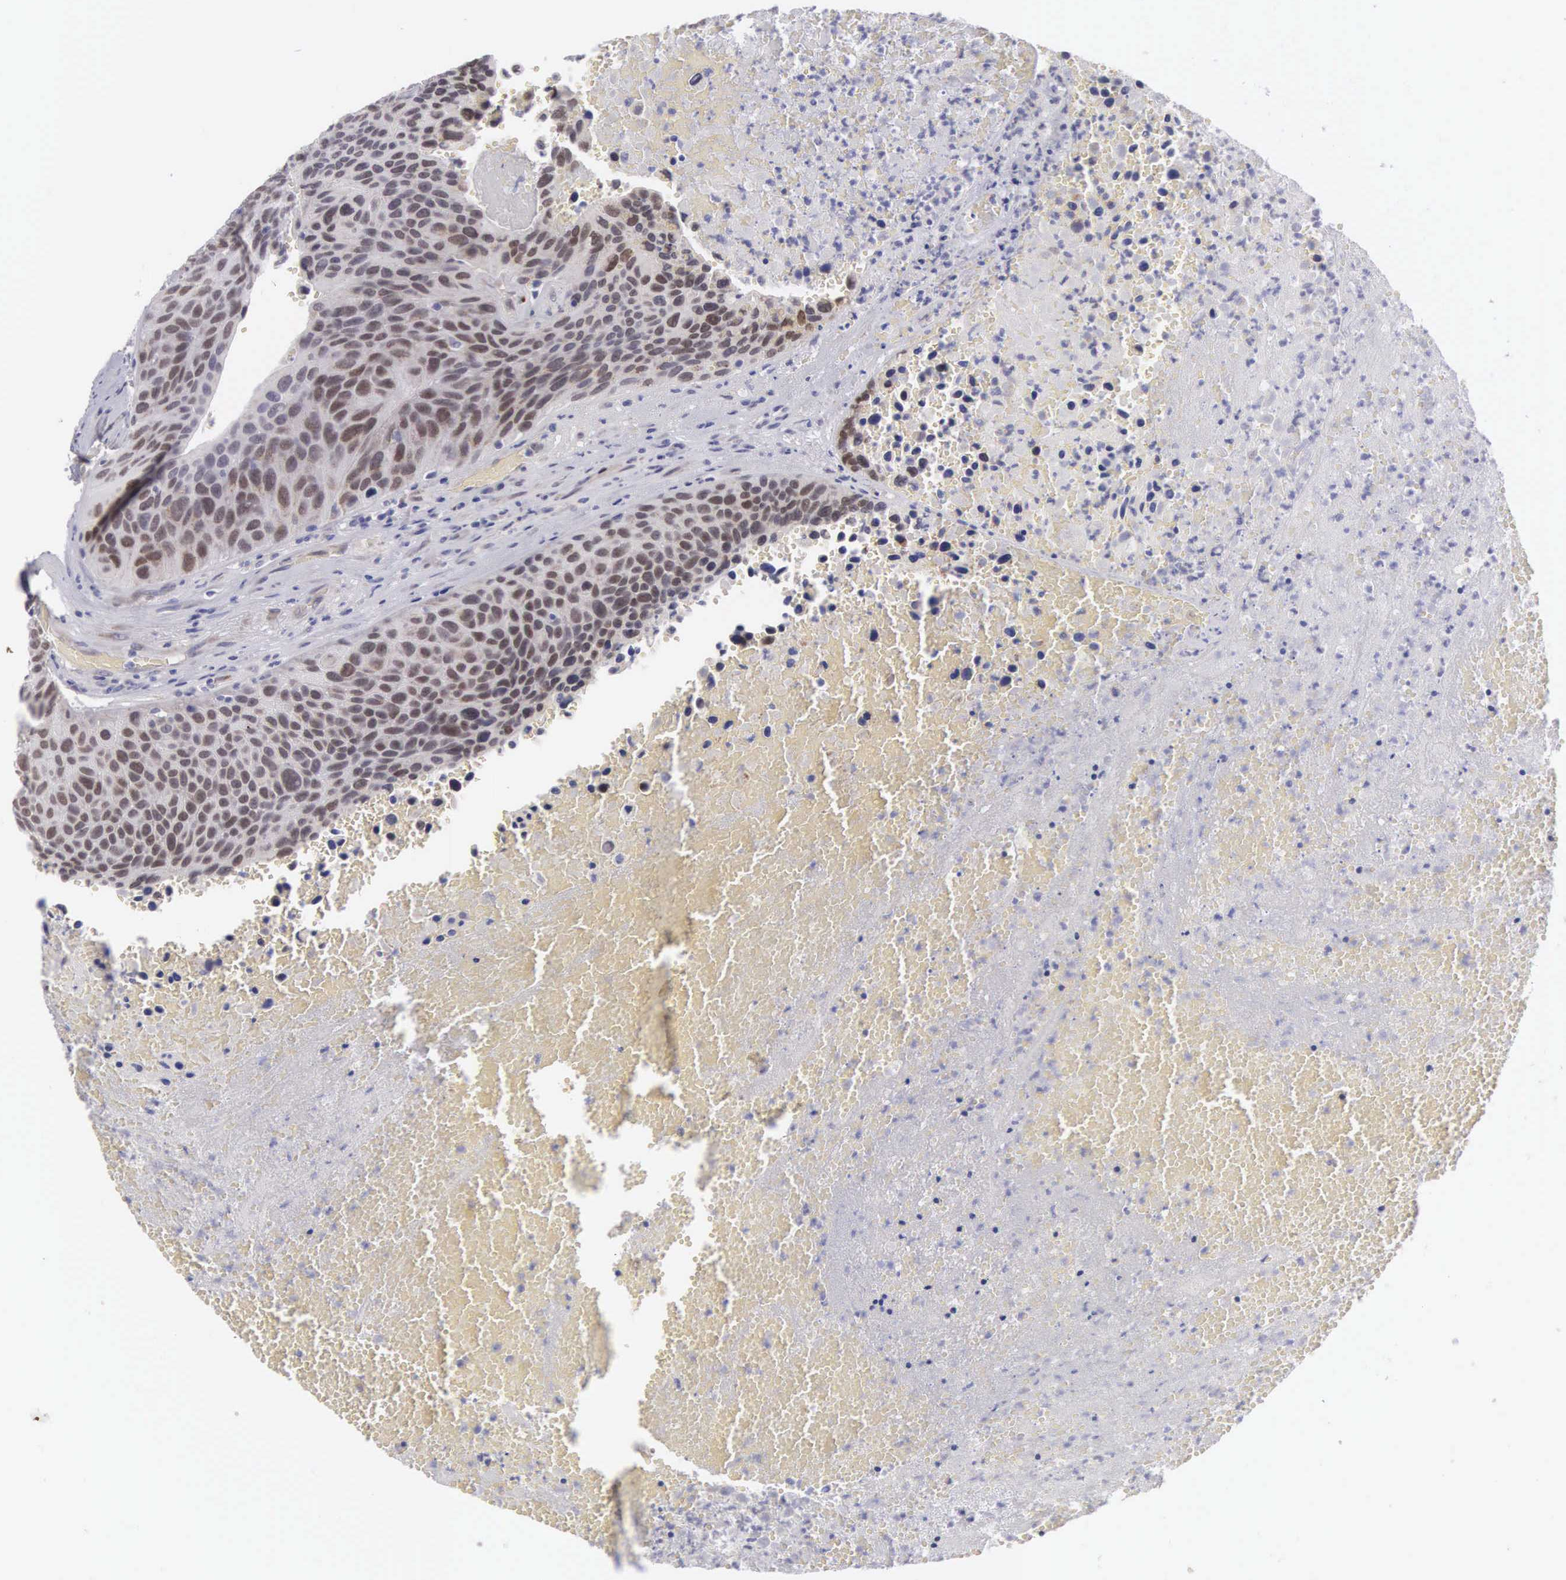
{"staining": {"intensity": "strong", "quantity": ">75%", "location": "nuclear"}, "tissue": "urothelial cancer", "cell_type": "Tumor cells", "image_type": "cancer", "snomed": [{"axis": "morphology", "description": "Urothelial carcinoma, High grade"}, {"axis": "topography", "description": "Urinary bladder"}], "caption": "Tumor cells reveal high levels of strong nuclear positivity in approximately >75% of cells in human urothelial carcinoma (high-grade).", "gene": "SOX11", "patient": {"sex": "male", "age": 66}}